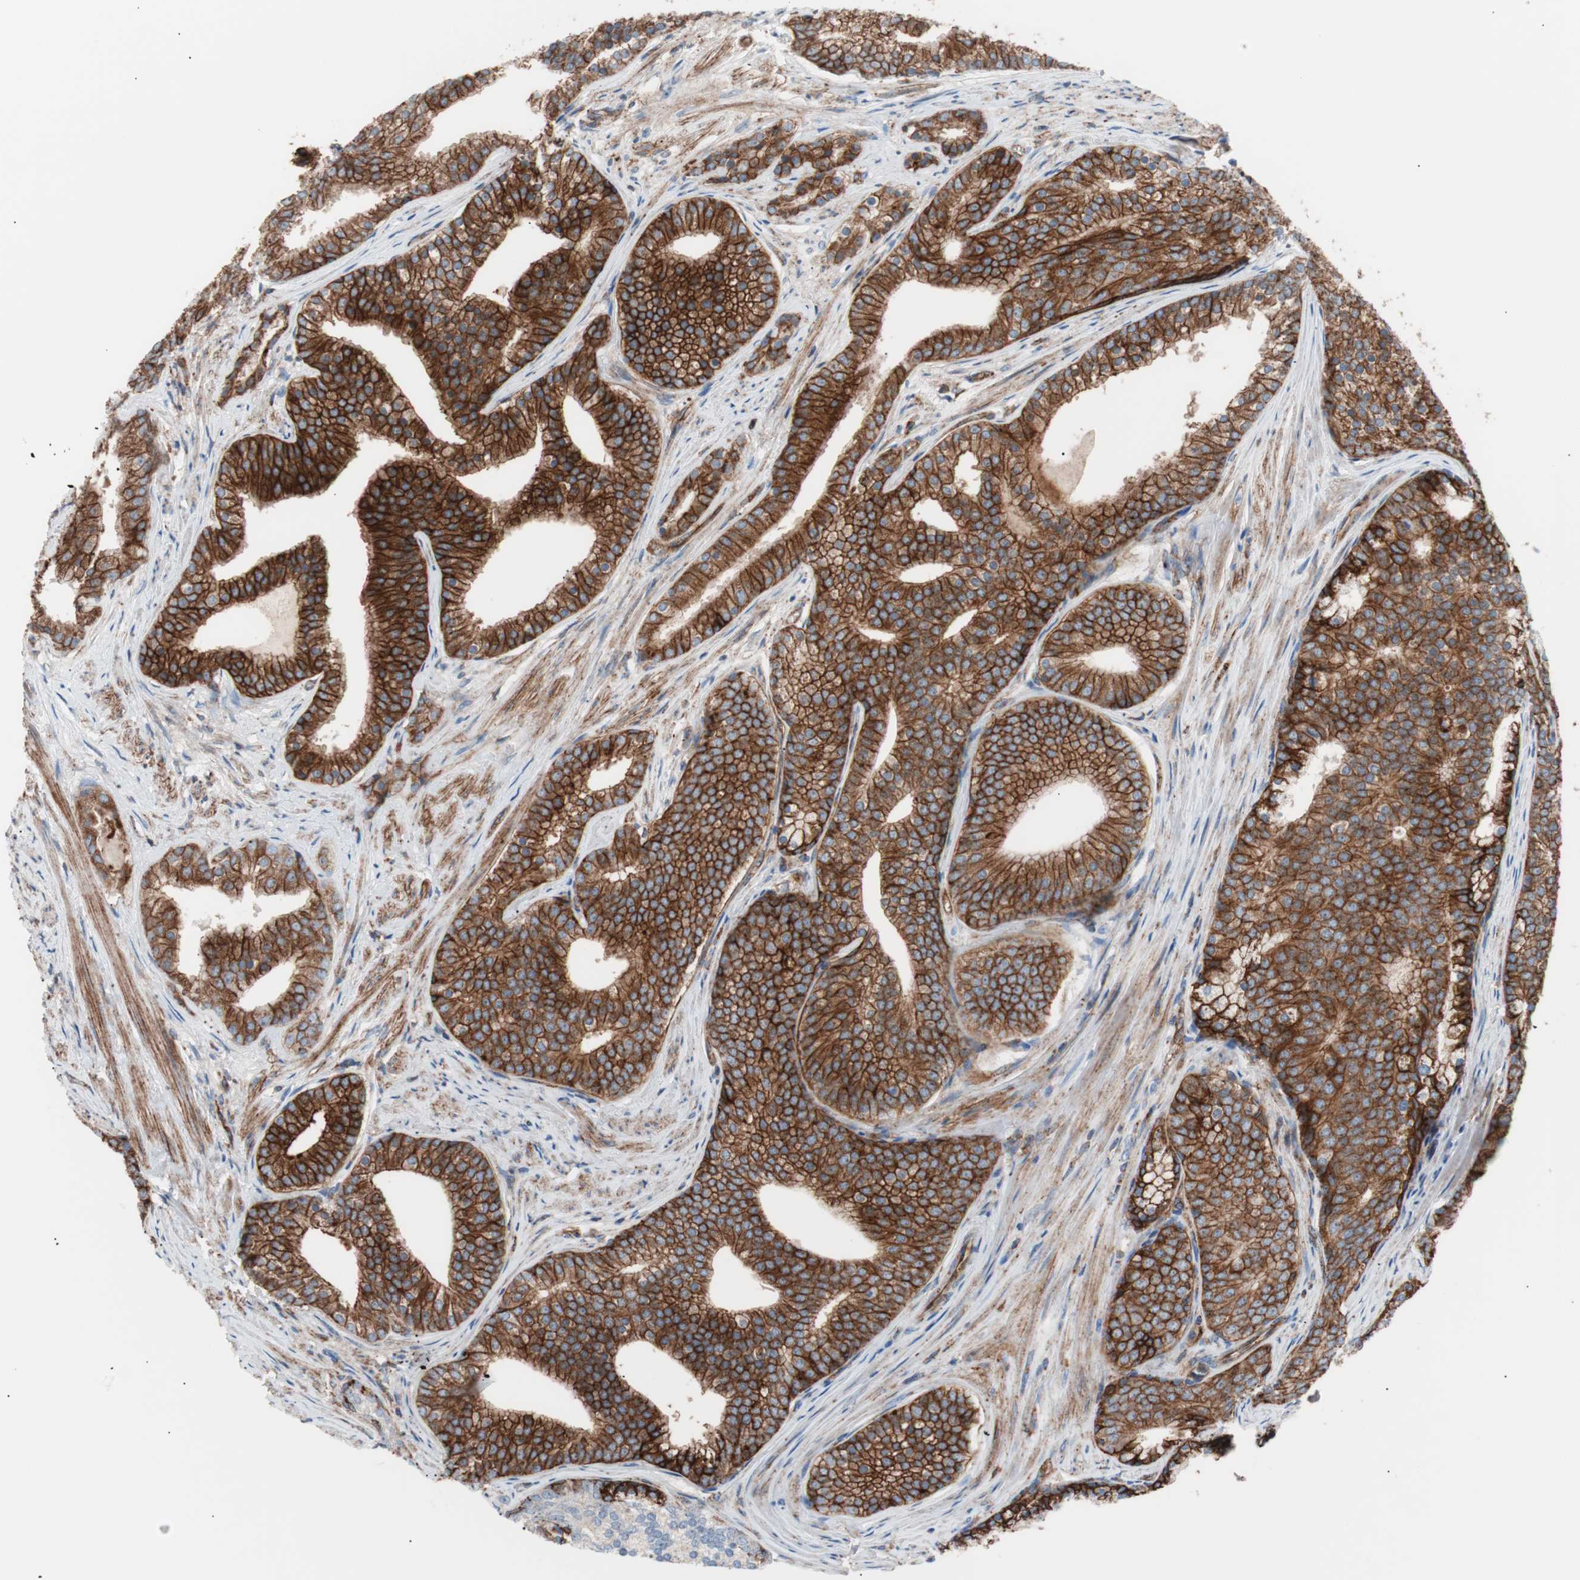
{"staining": {"intensity": "strong", "quantity": ">75%", "location": "cytoplasmic/membranous"}, "tissue": "prostate cancer", "cell_type": "Tumor cells", "image_type": "cancer", "snomed": [{"axis": "morphology", "description": "Adenocarcinoma, Low grade"}, {"axis": "topography", "description": "Prostate"}], "caption": "DAB immunohistochemical staining of human prostate cancer exhibits strong cytoplasmic/membranous protein staining in approximately >75% of tumor cells. Nuclei are stained in blue.", "gene": "FLOT2", "patient": {"sex": "male", "age": 71}}